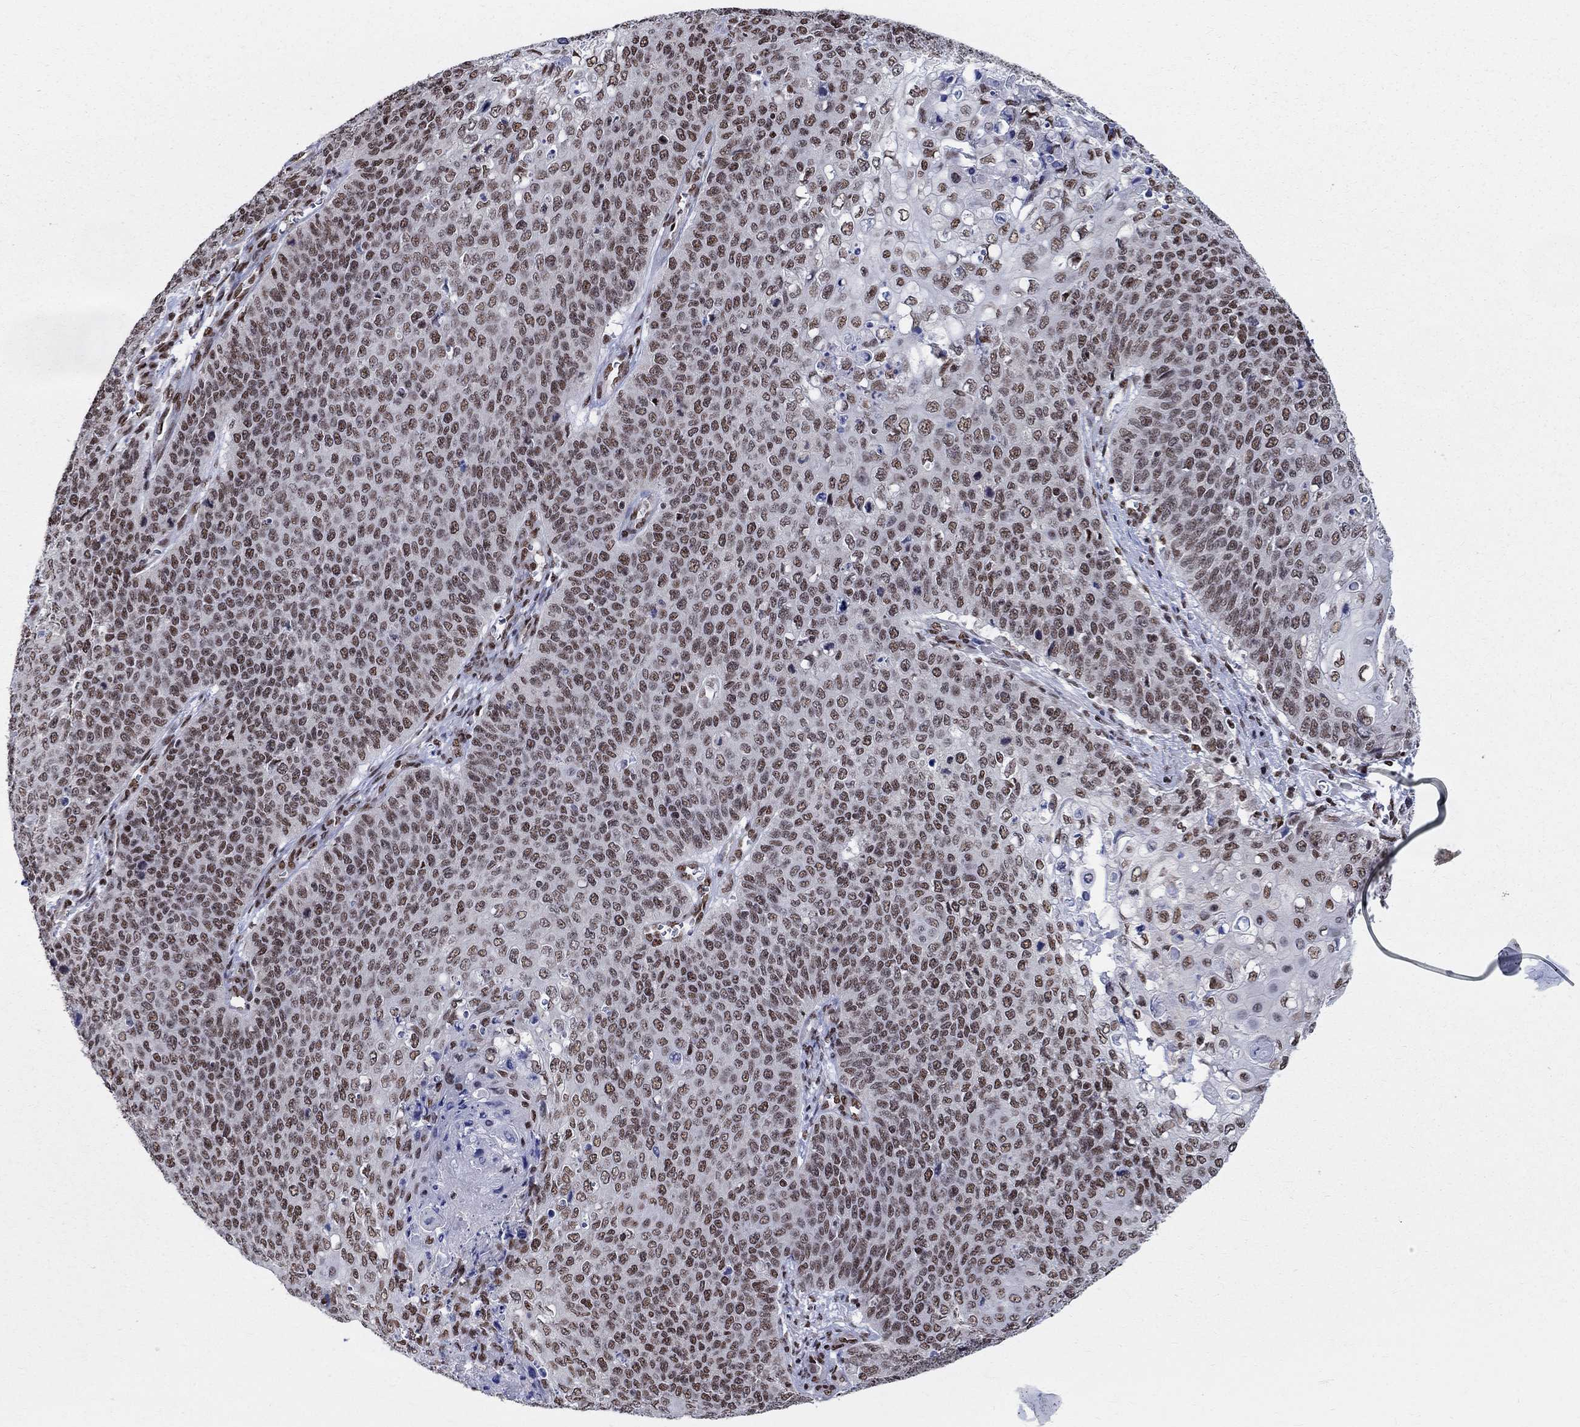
{"staining": {"intensity": "moderate", "quantity": "25%-75%", "location": "nuclear"}, "tissue": "cervical cancer", "cell_type": "Tumor cells", "image_type": "cancer", "snomed": [{"axis": "morphology", "description": "Squamous cell carcinoma, NOS"}, {"axis": "topography", "description": "Cervix"}], "caption": "Human cervical cancer (squamous cell carcinoma) stained with a brown dye exhibits moderate nuclear positive positivity in approximately 25%-75% of tumor cells.", "gene": "FBXO16", "patient": {"sex": "female", "age": 39}}